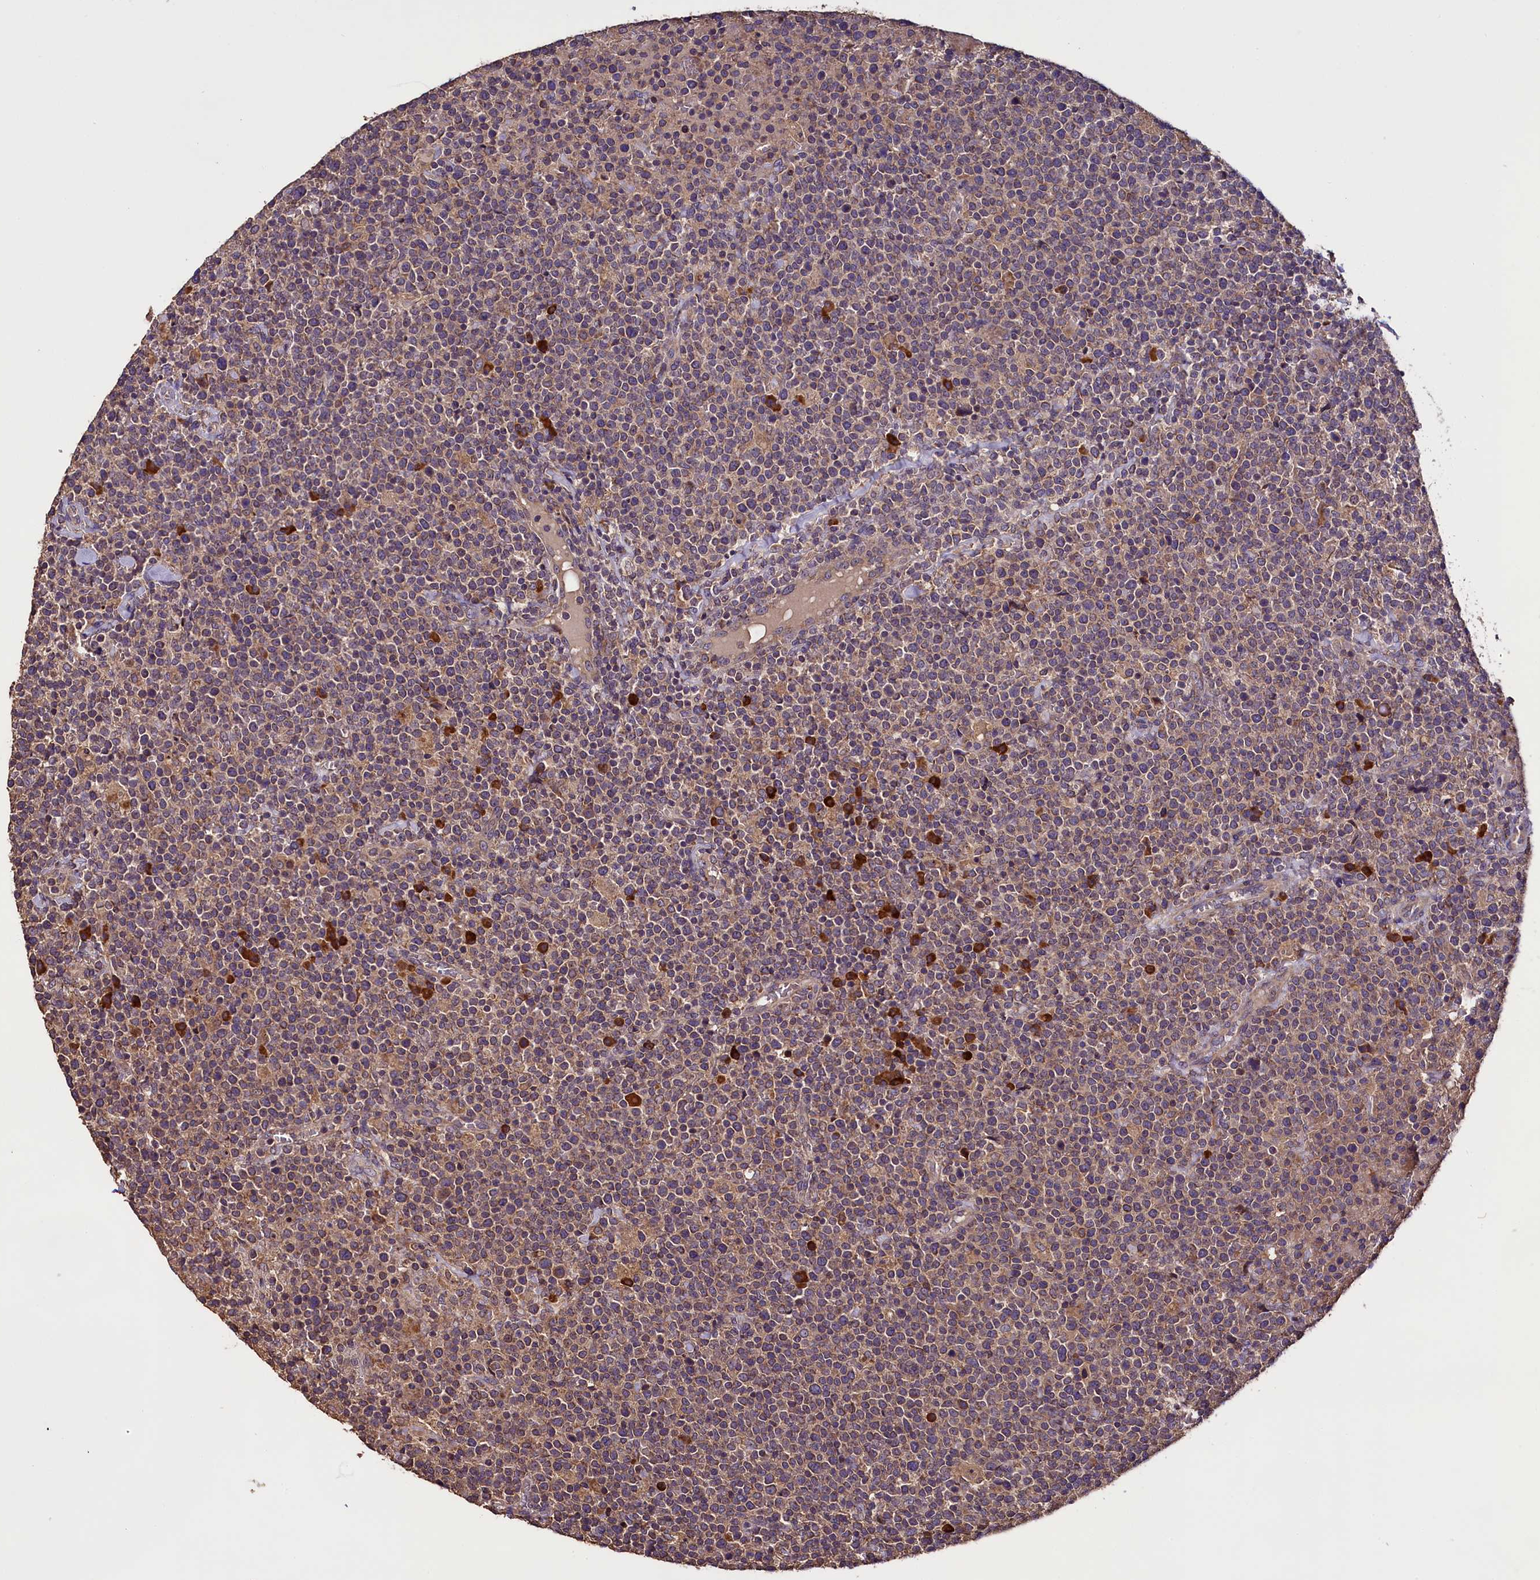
{"staining": {"intensity": "weak", "quantity": ">75%", "location": "cytoplasmic/membranous"}, "tissue": "lymphoma", "cell_type": "Tumor cells", "image_type": "cancer", "snomed": [{"axis": "morphology", "description": "Malignant lymphoma, non-Hodgkin's type, High grade"}, {"axis": "topography", "description": "Lymph node"}], "caption": "Immunohistochemistry of human high-grade malignant lymphoma, non-Hodgkin's type reveals low levels of weak cytoplasmic/membranous staining in approximately >75% of tumor cells.", "gene": "ENKD1", "patient": {"sex": "male", "age": 61}}